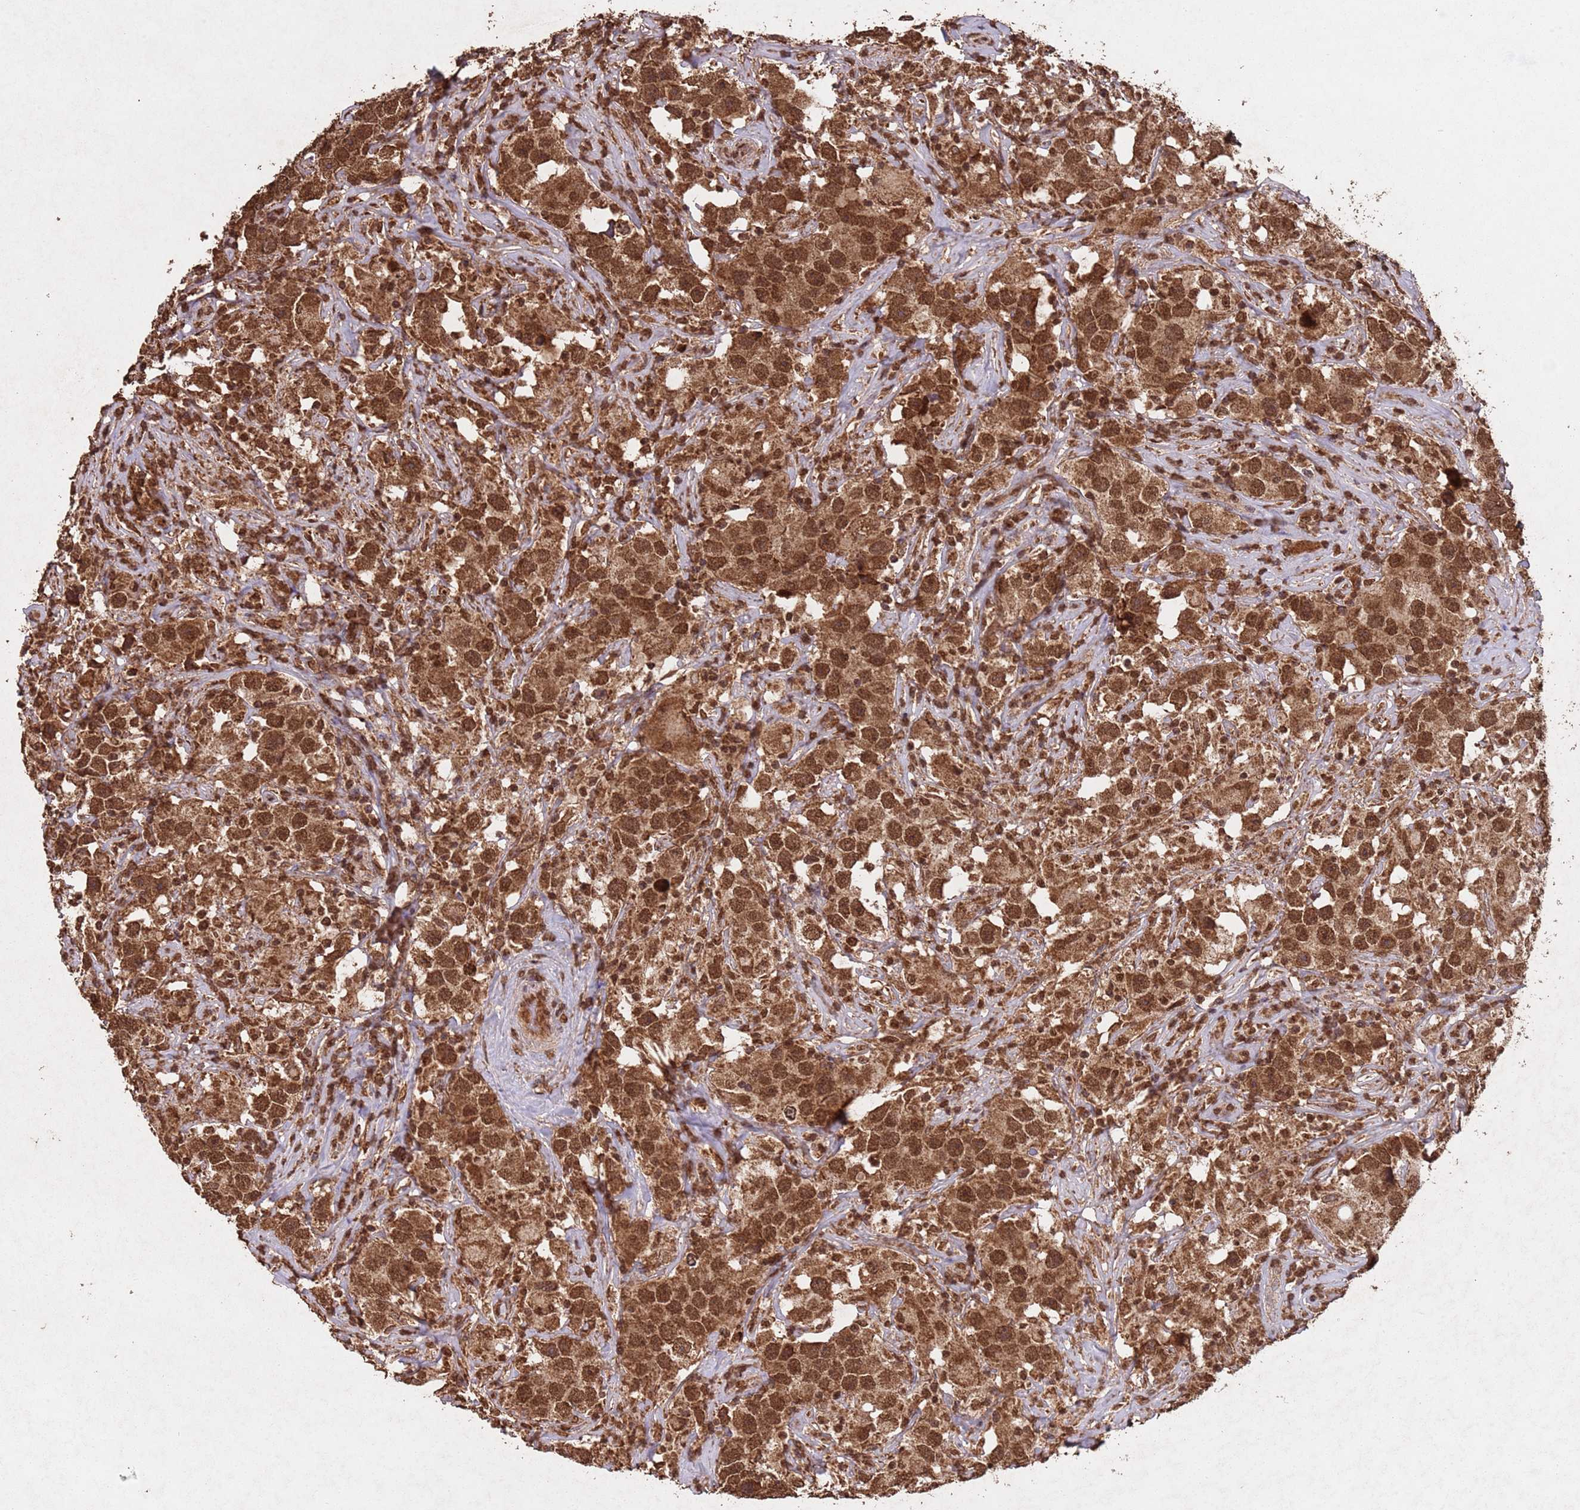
{"staining": {"intensity": "strong", "quantity": ">75%", "location": "nuclear"}, "tissue": "testis cancer", "cell_type": "Tumor cells", "image_type": "cancer", "snomed": [{"axis": "morphology", "description": "Seminoma, NOS"}, {"axis": "topography", "description": "Testis"}], "caption": "Human testis cancer (seminoma) stained for a protein (brown) displays strong nuclear positive expression in approximately >75% of tumor cells.", "gene": "HDAC10", "patient": {"sex": "male", "age": 49}}